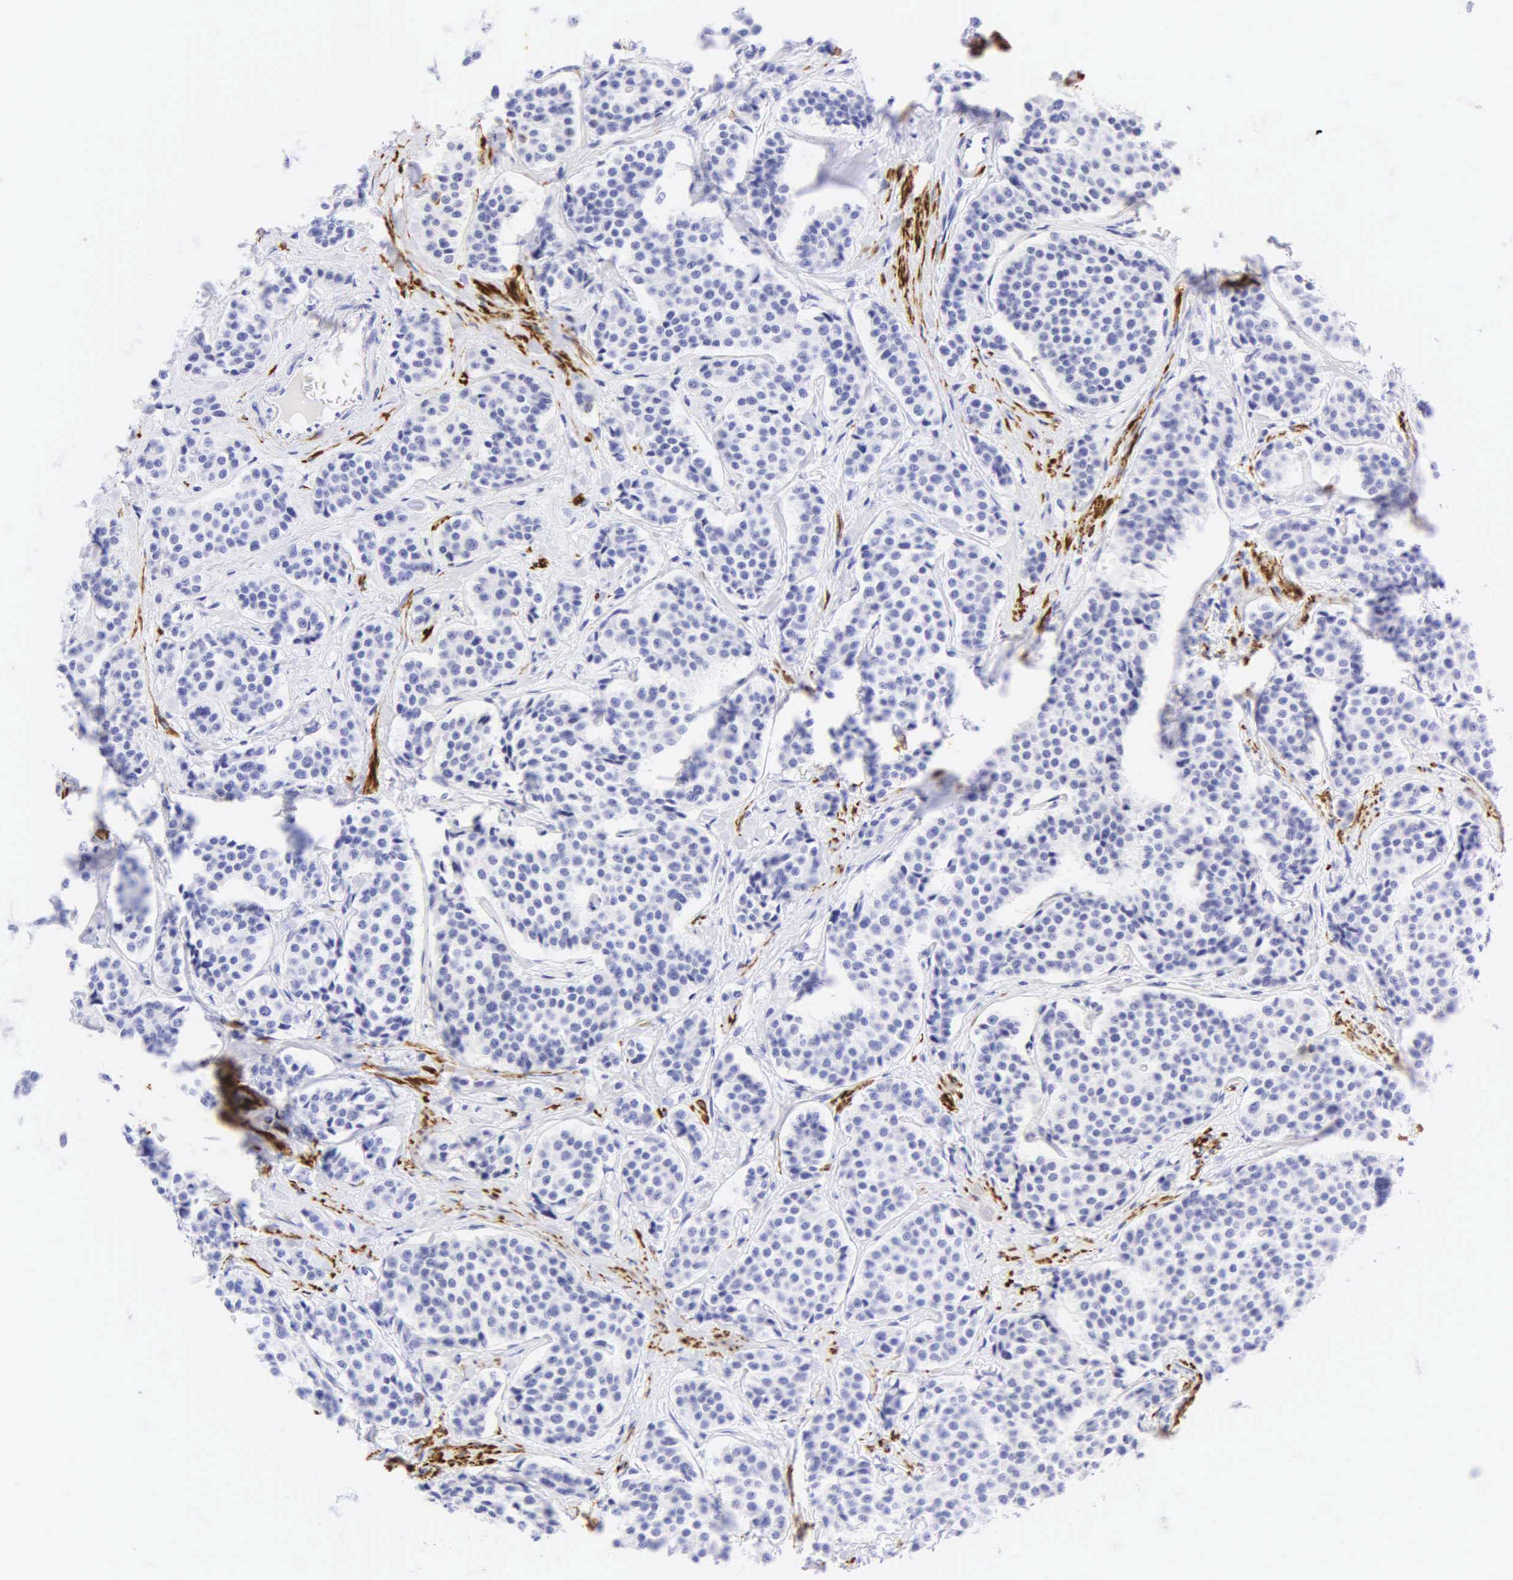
{"staining": {"intensity": "negative", "quantity": "none", "location": "none"}, "tissue": "carcinoid", "cell_type": "Tumor cells", "image_type": "cancer", "snomed": [{"axis": "morphology", "description": "Carcinoid, malignant, NOS"}, {"axis": "topography", "description": "Small intestine"}], "caption": "Protein analysis of malignant carcinoid reveals no significant expression in tumor cells.", "gene": "DES", "patient": {"sex": "male", "age": 60}}